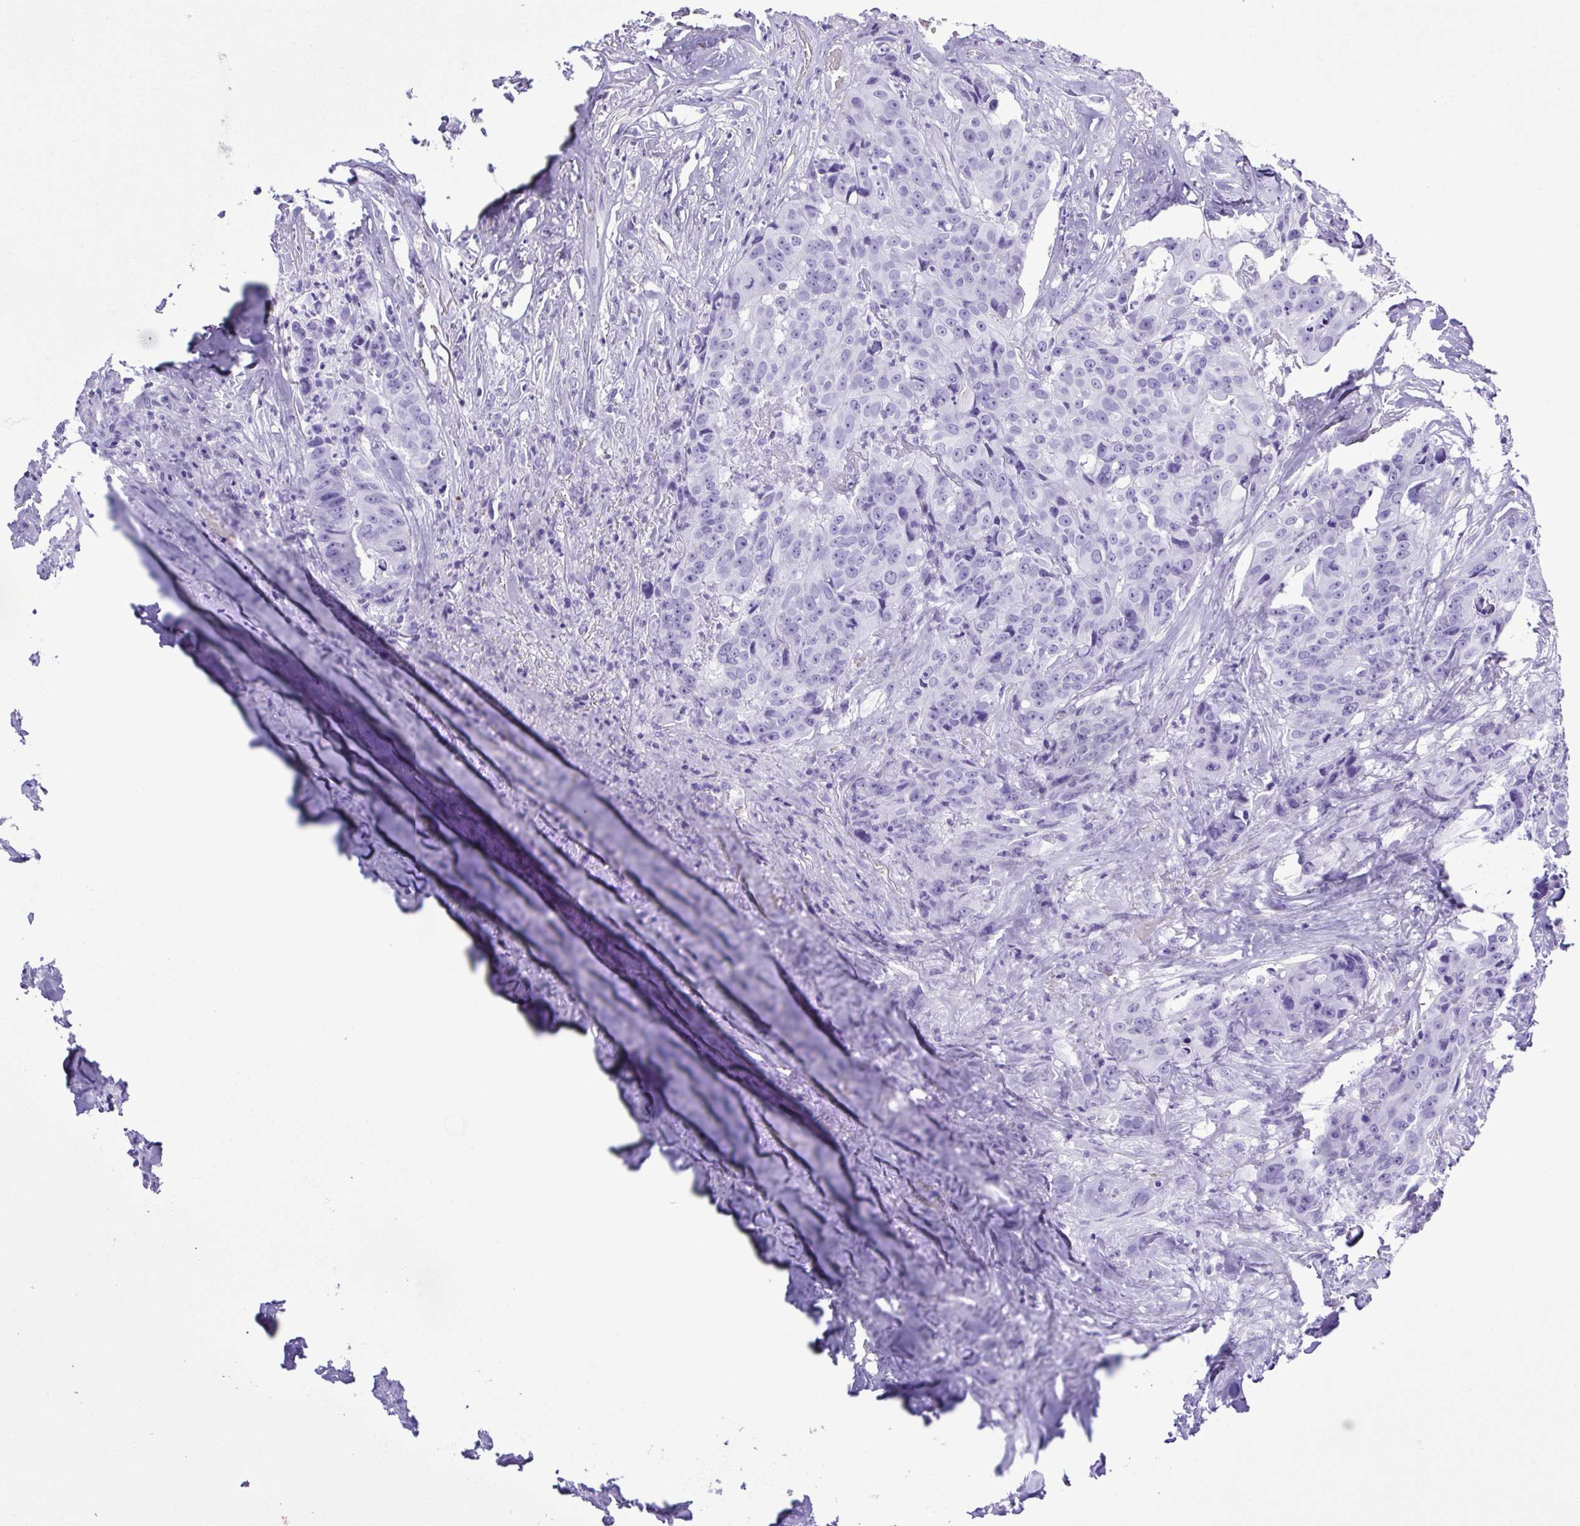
{"staining": {"intensity": "negative", "quantity": "none", "location": "none"}, "tissue": "colorectal cancer", "cell_type": "Tumor cells", "image_type": "cancer", "snomed": [{"axis": "morphology", "description": "Adenocarcinoma, NOS"}, {"axis": "topography", "description": "Rectum"}], "caption": "Colorectal adenocarcinoma was stained to show a protein in brown. There is no significant staining in tumor cells.", "gene": "SYT1", "patient": {"sex": "female", "age": 62}}